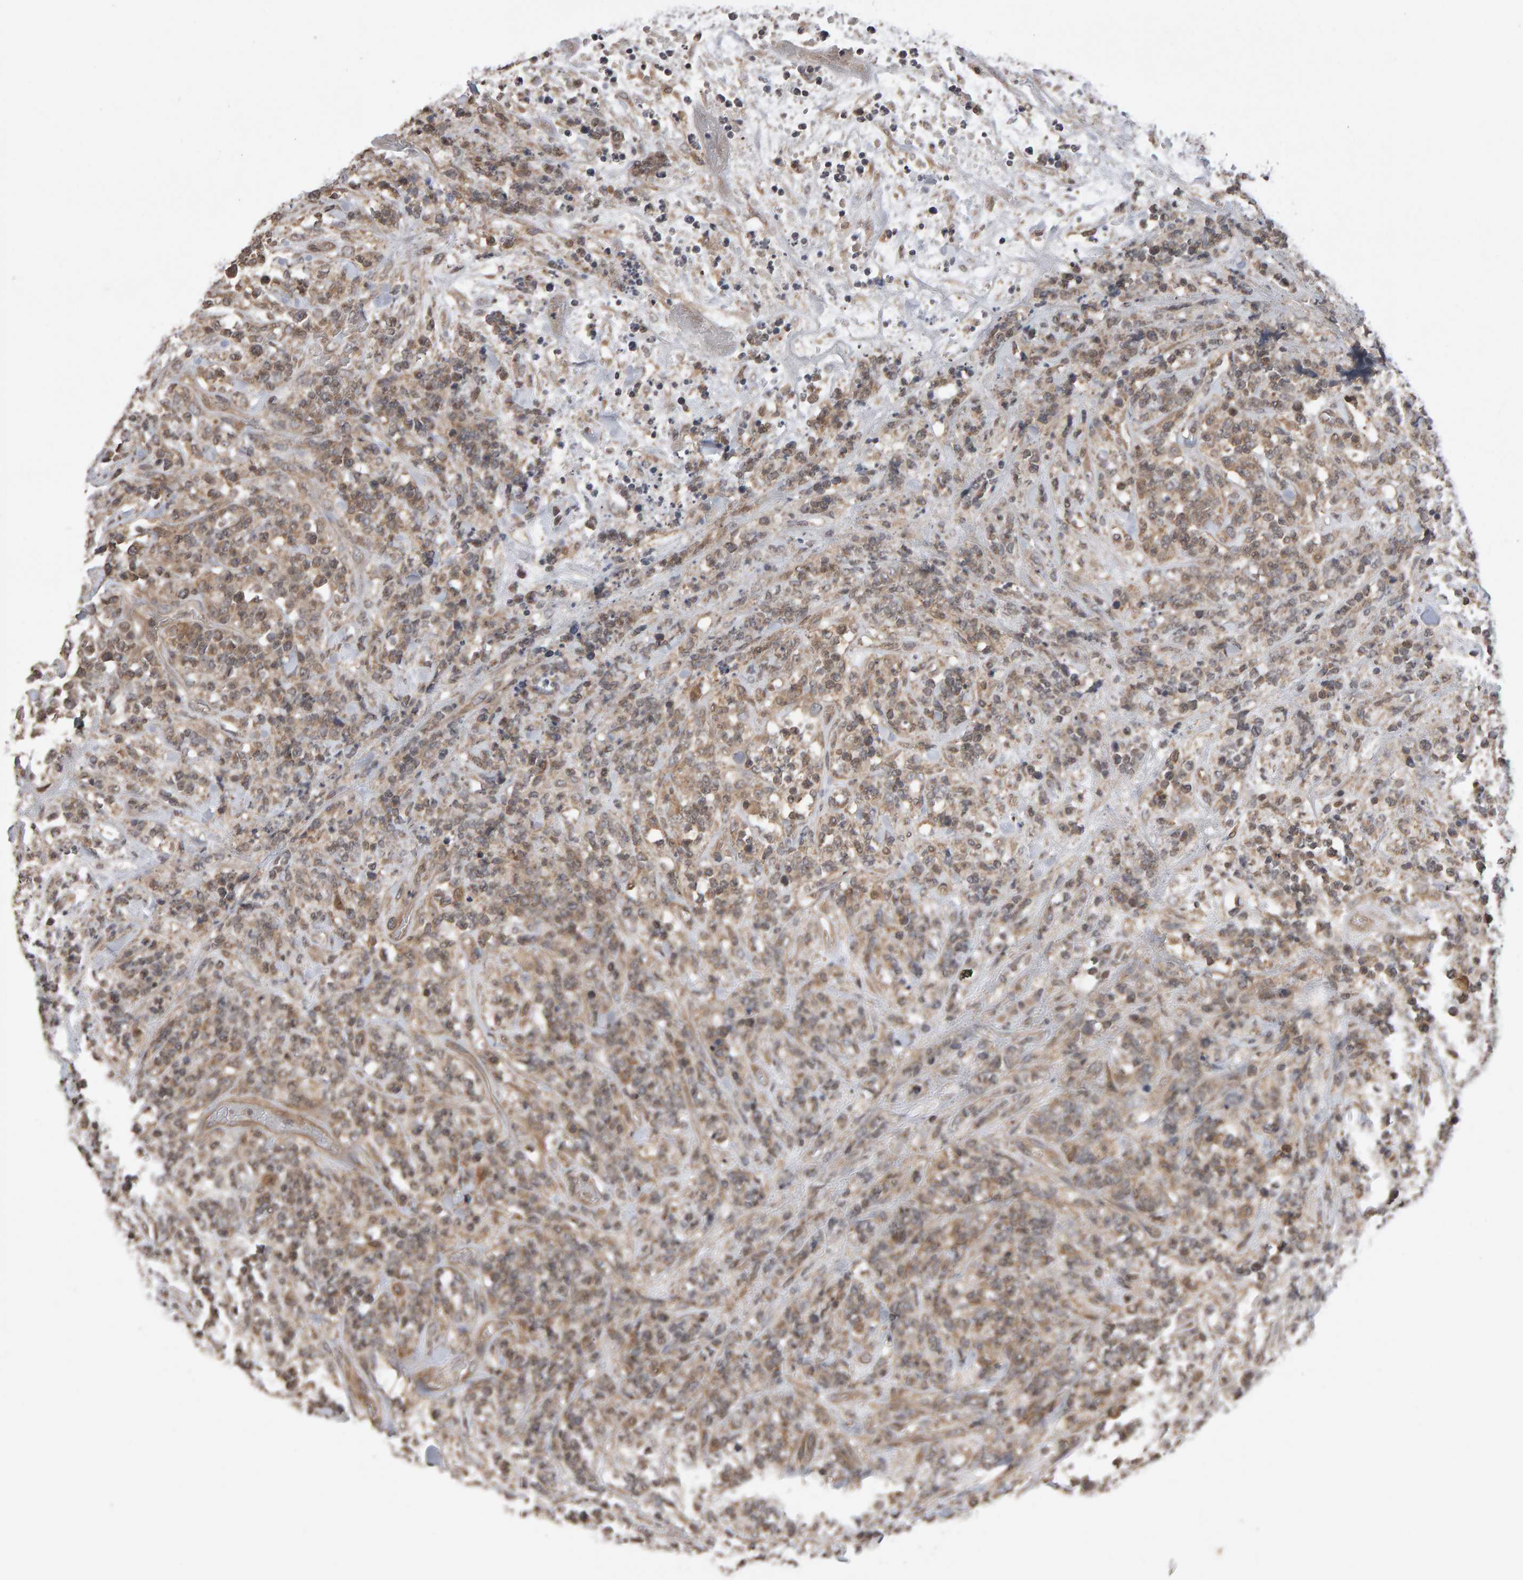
{"staining": {"intensity": "weak", "quantity": ">75%", "location": "cytoplasmic/membranous"}, "tissue": "lymphoma", "cell_type": "Tumor cells", "image_type": "cancer", "snomed": [{"axis": "morphology", "description": "Malignant lymphoma, non-Hodgkin's type, High grade"}, {"axis": "topography", "description": "Soft tissue"}], "caption": "There is low levels of weak cytoplasmic/membranous staining in tumor cells of lymphoma, as demonstrated by immunohistochemical staining (brown color).", "gene": "SCRIB", "patient": {"sex": "male", "age": 18}}